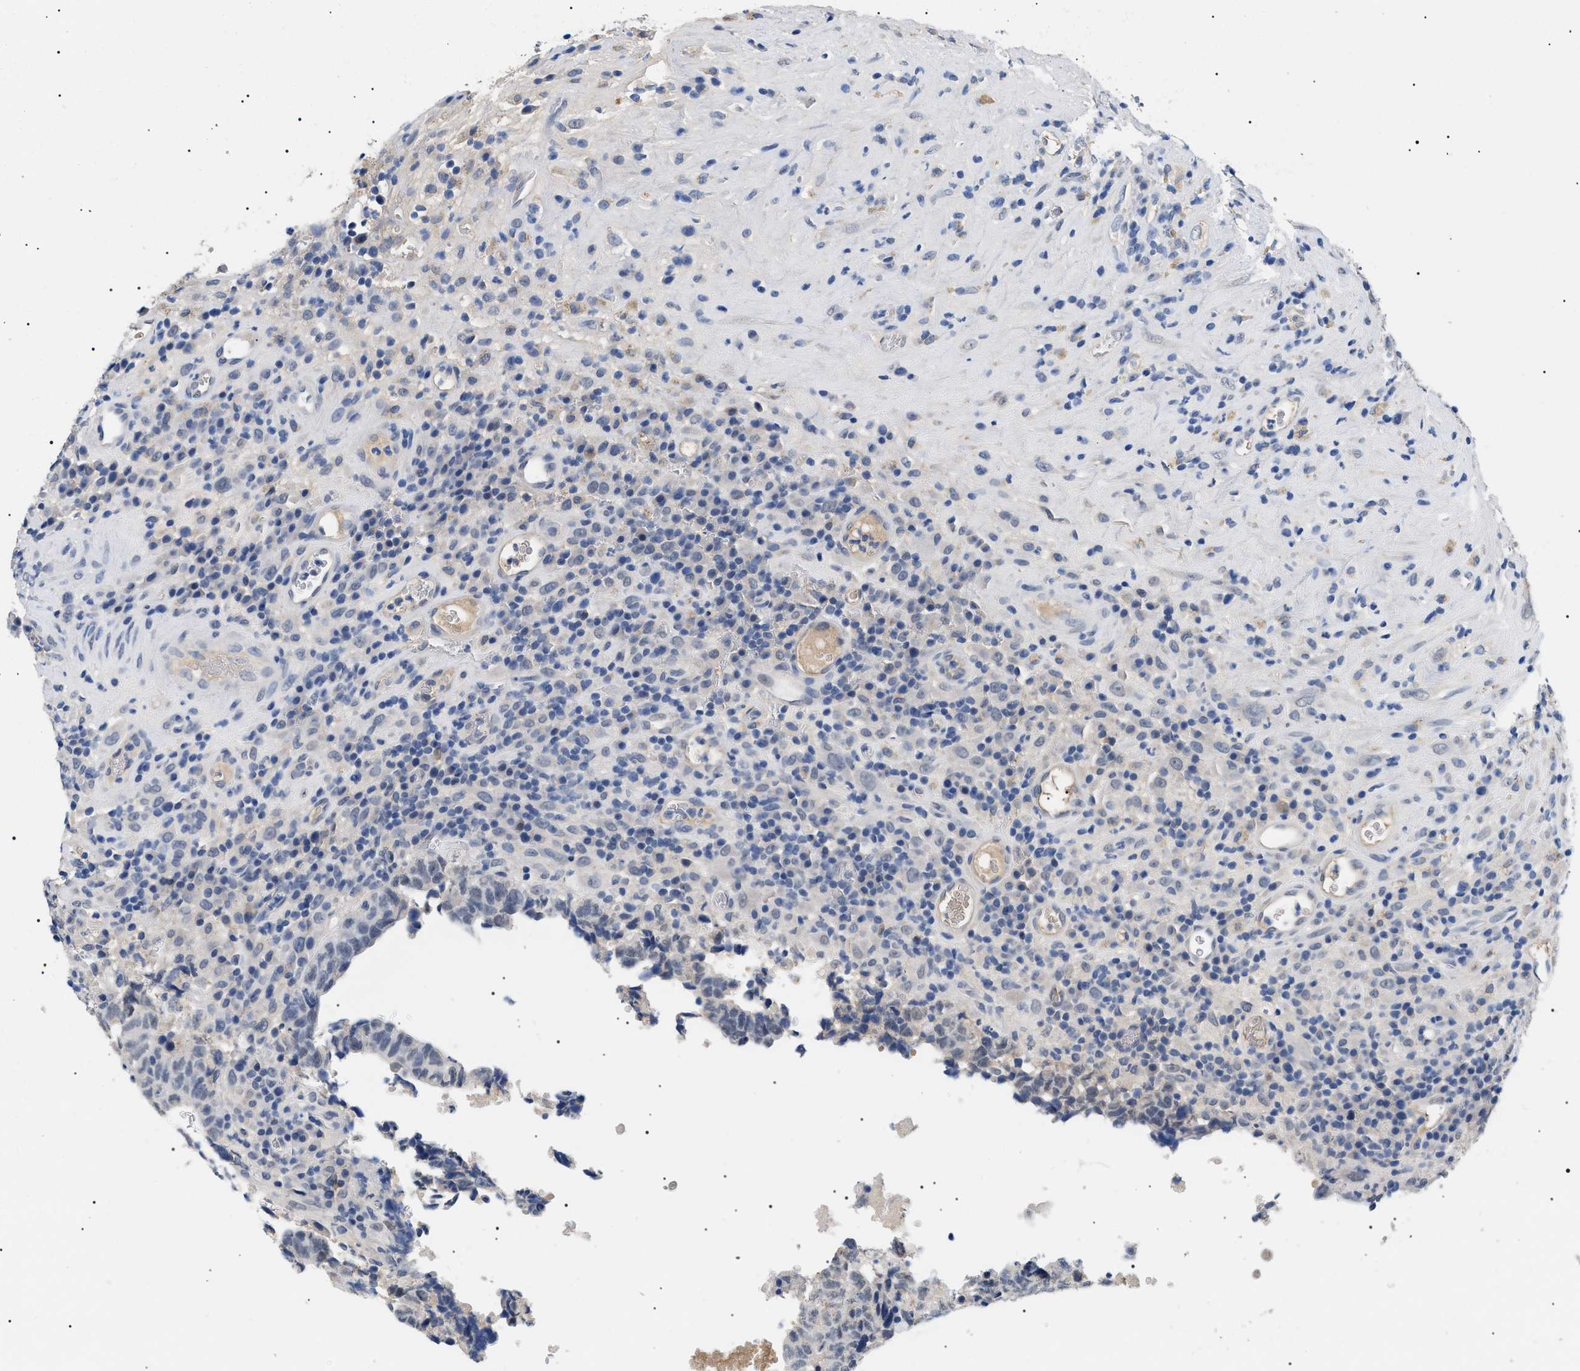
{"staining": {"intensity": "negative", "quantity": "none", "location": "none"}, "tissue": "testis cancer", "cell_type": "Tumor cells", "image_type": "cancer", "snomed": [{"axis": "morphology", "description": "Necrosis, NOS"}, {"axis": "morphology", "description": "Carcinoma, Embryonal, NOS"}, {"axis": "topography", "description": "Testis"}], "caption": "This image is of testis cancer (embryonal carcinoma) stained with immunohistochemistry to label a protein in brown with the nuclei are counter-stained blue. There is no staining in tumor cells.", "gene": "PRRT2", "patient": {"sex": "male", "age": 19}}